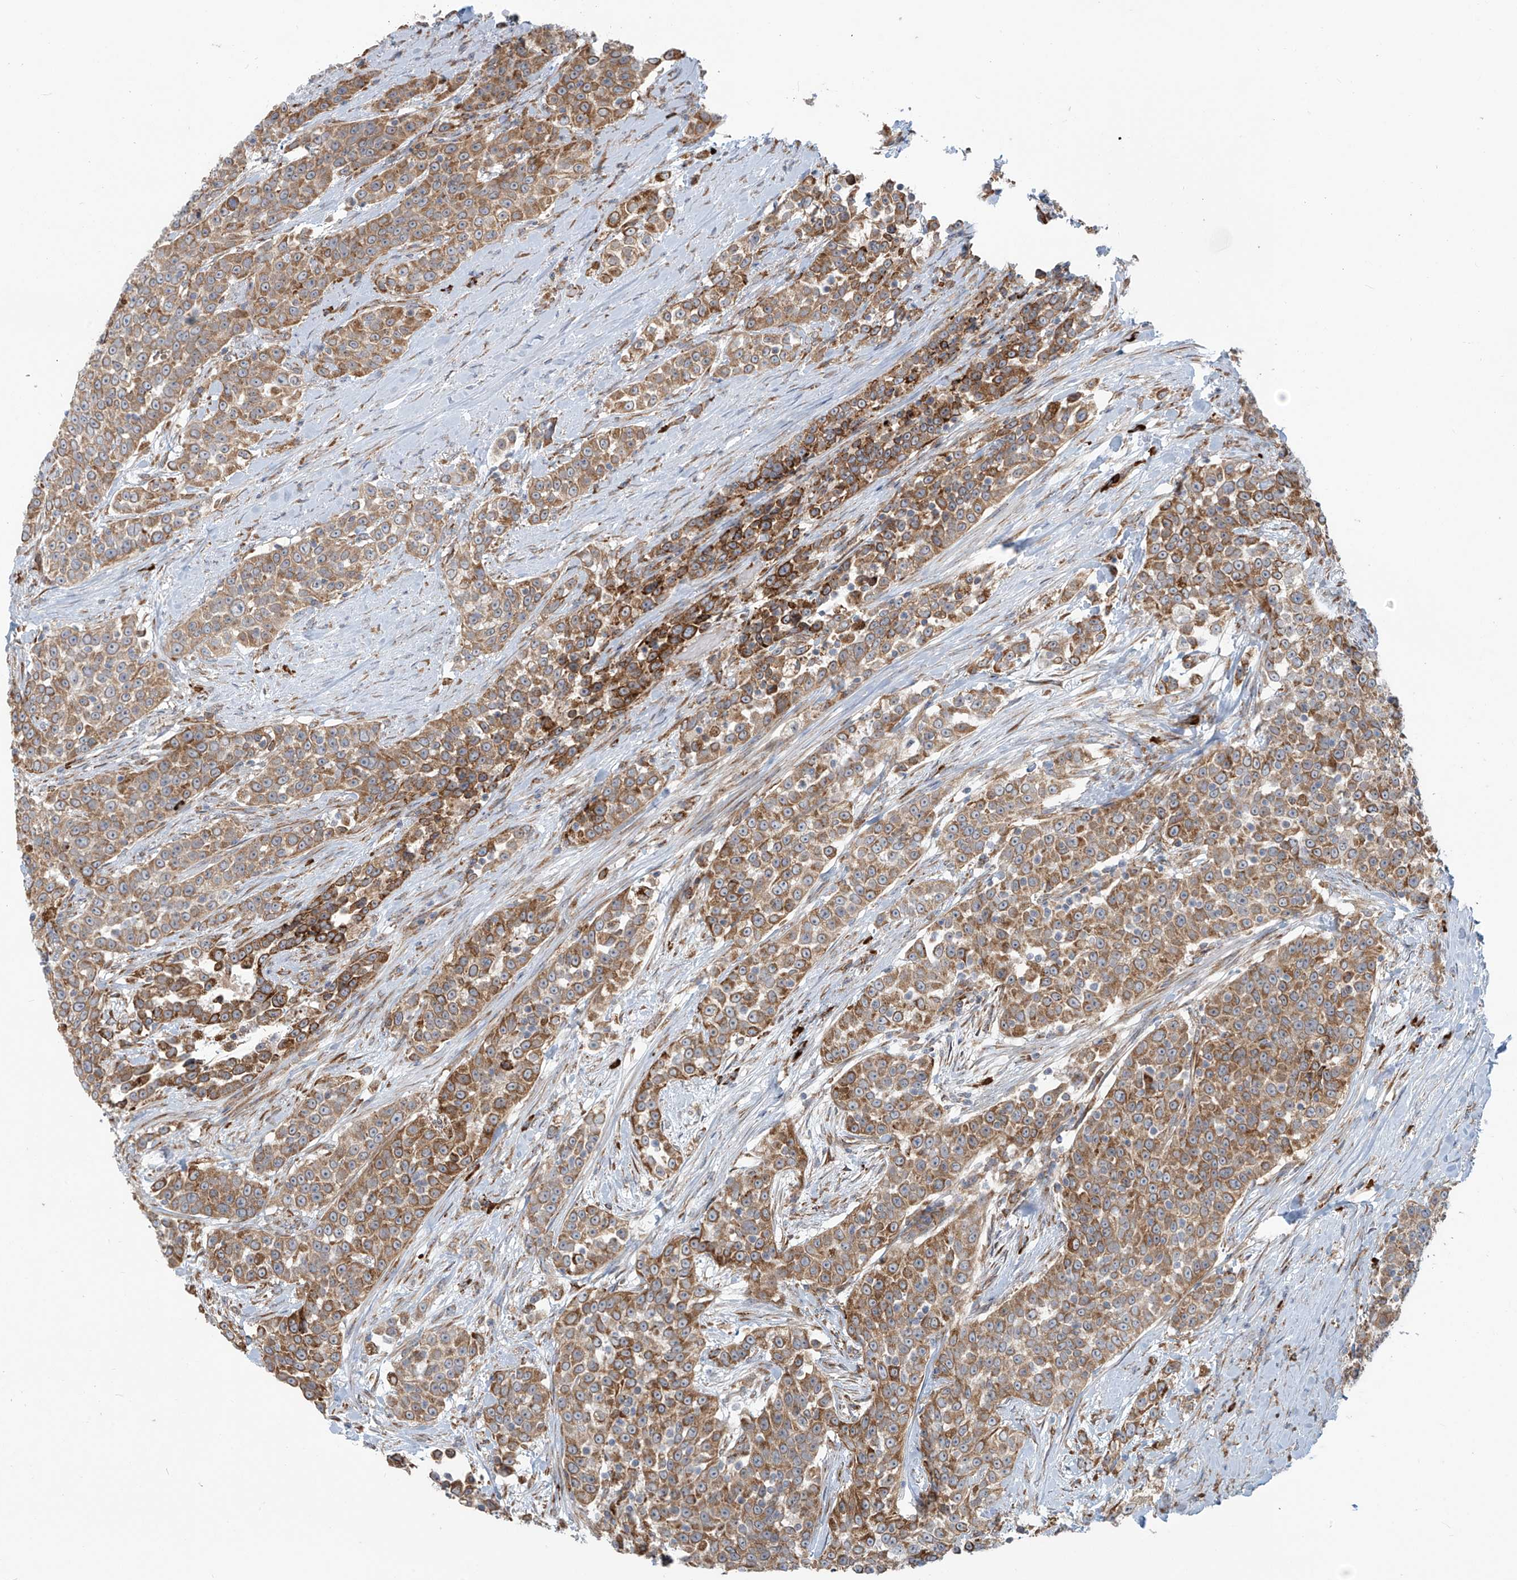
{"staining": {"intensity": "moderate", "quantity": ">75%", "location": "cytoplasmic/membranous"}, "tissue": "urothelial cancer", "cell_type": "Tumor cells", "image_type": "cancer", "snomed": [{"axis": "morphology", "description": "Urothelial carcinoma, High grade"}, {"axis": "topography", "description": "Urinary bladder"}], "caption": "Protein analysis of urothelial cancer tissue demonstrates moderate cytoplasmic/membranous positivity in about >75% of tumor cells.", "gene": "KATNIP", "patient": {"sex": "female", "age": 80}}